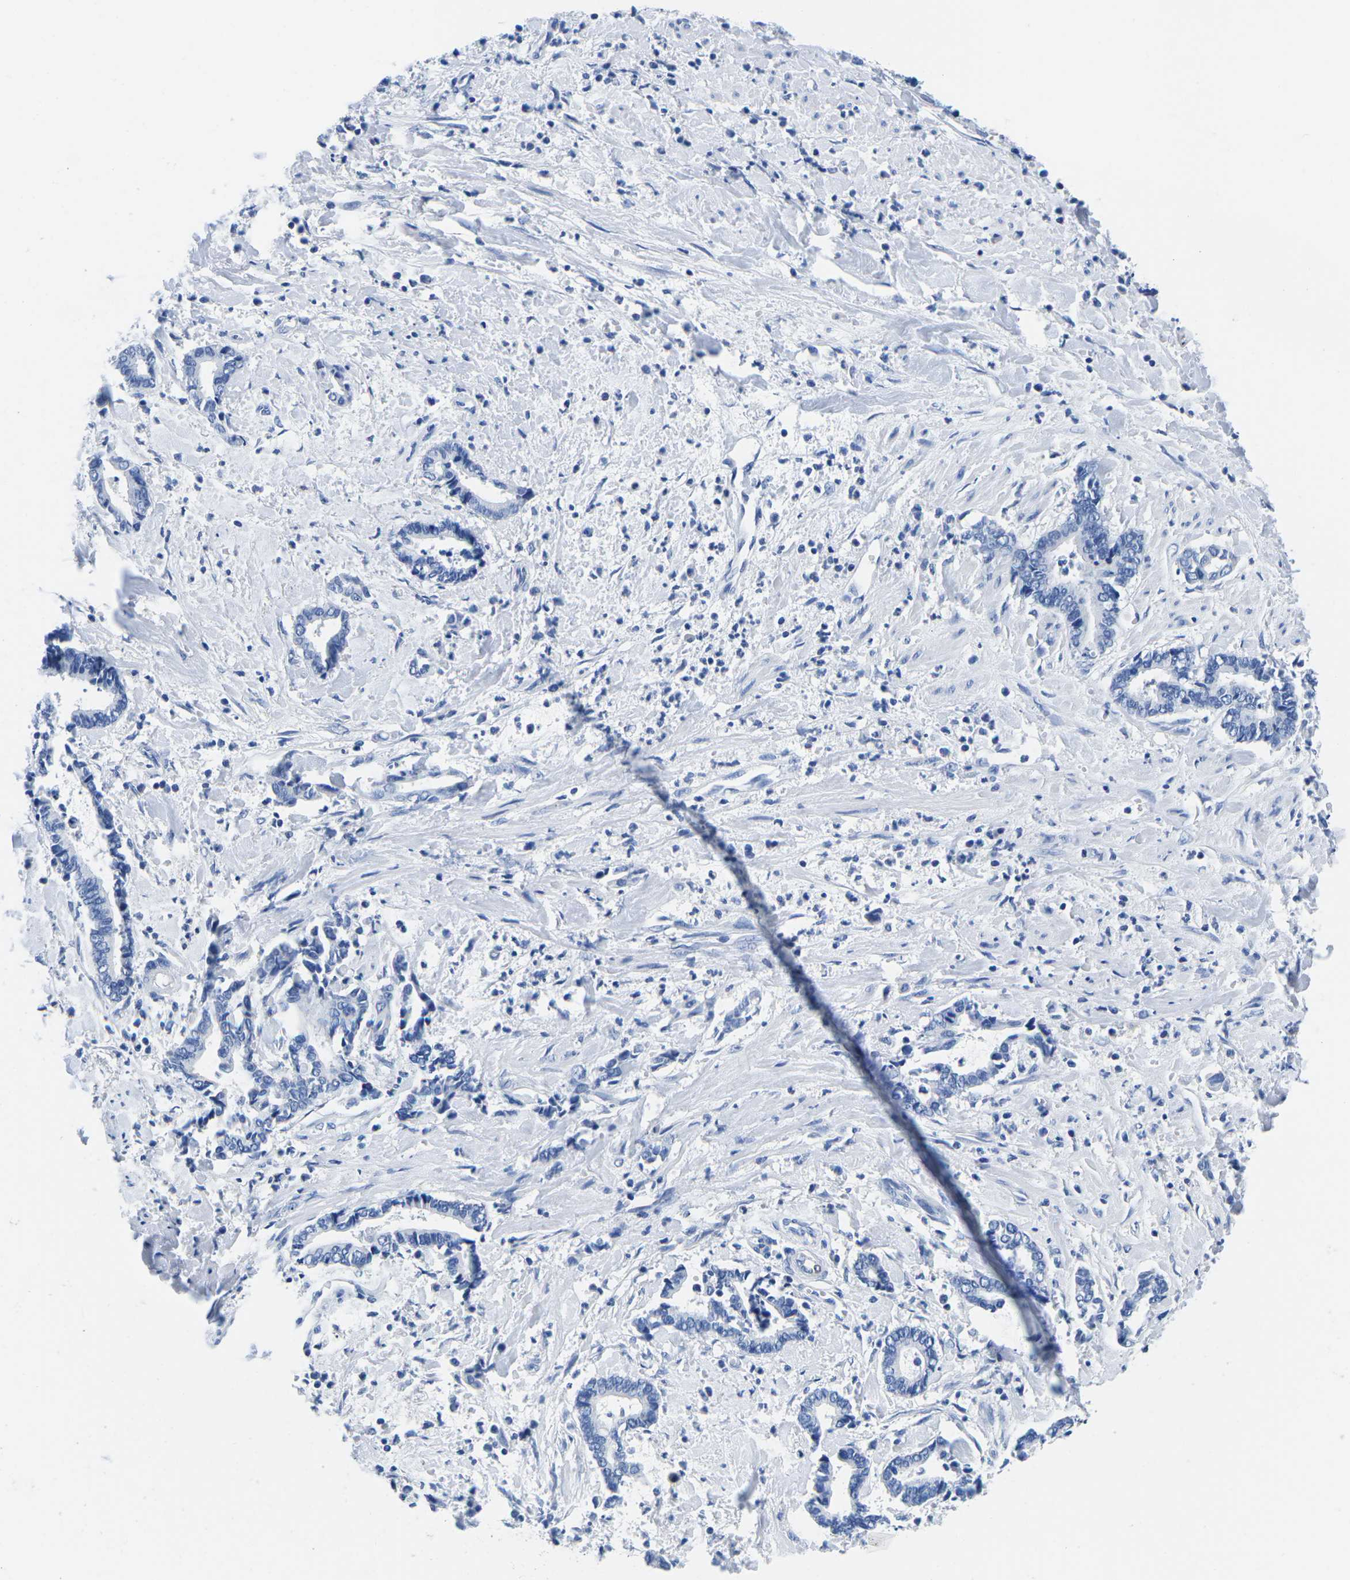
{"staining": {"intensity": "negative", "quantity": "none", "location": "none"}, "tissue": "cervical cancer", "cell_type": "Tumor cells", "image_type": "cancer", "snomed": [{"axis": "morphology", "description": "Adenocarcinoma, NOS"}, {"axis": "topography", "description": "Cervix"}], "caption": "The image demonstrates no staining of tumor cells in cervical cancer.", "gene": "CYP1A2", "patient": {"sex": "female", "age": 44}}